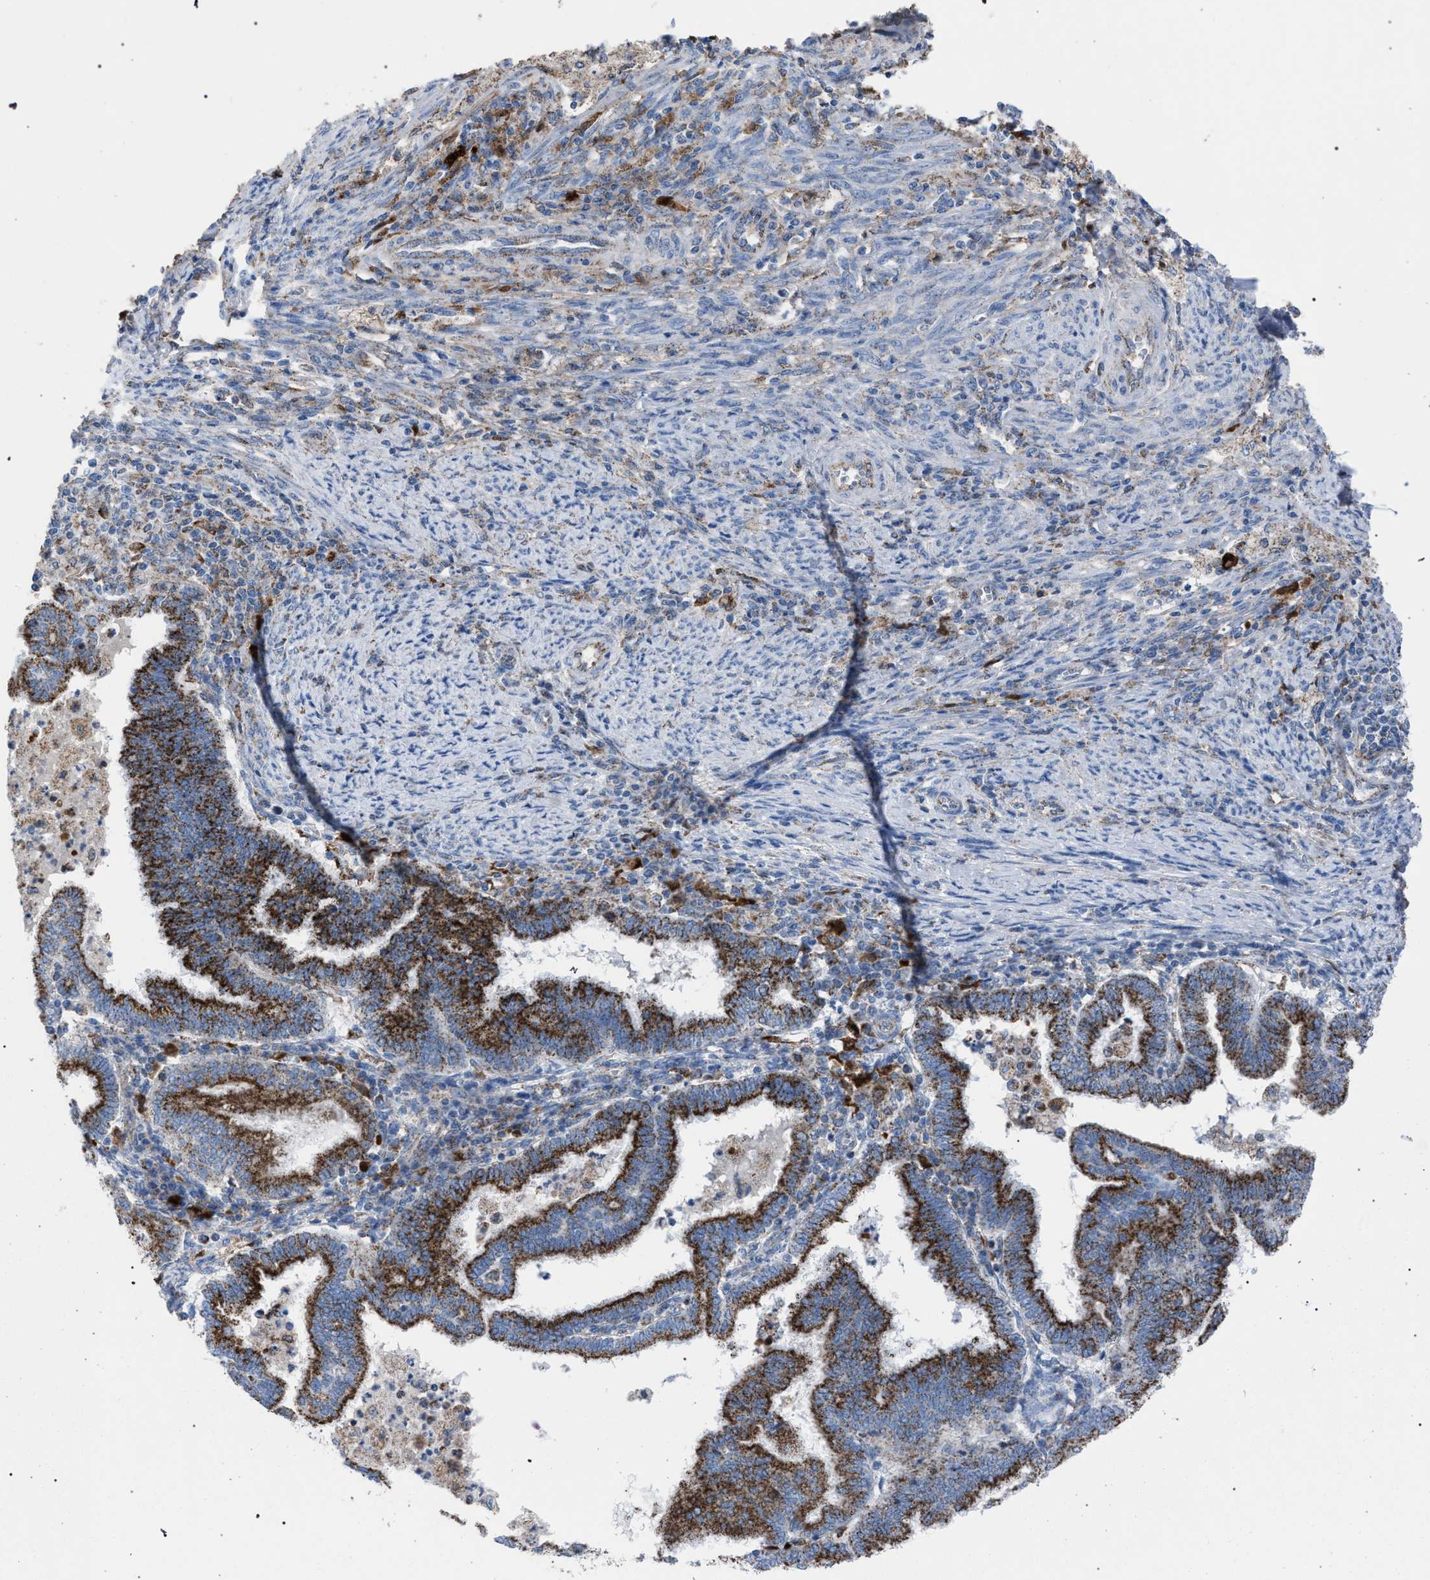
{"staining": {"intensity": "strong", "quantity": ">75%", "location": "cytoplasmic/membranous"}, "tissue": "endometrial cancer", "cell_type": "Tumor cells", "image_type": "cancer", "snomed": [{"axis": "morphology", "description": "Polyp, NOS"}, {"axis": "morphology", "description": "Adenocarcinoma, NOS"}, {"axis": "morphology", "description": "Adenoma, NOS"}, {"axis": "topography", "description": "Endometrium"}], "caption": "Tumor cells reveal high levels of strong cytoplasmic/membranous expression in about >75% of cells in human endometrial adenoma.", "gene": "HSD17B4", "patient": {"sex": "female", "age": 79}}